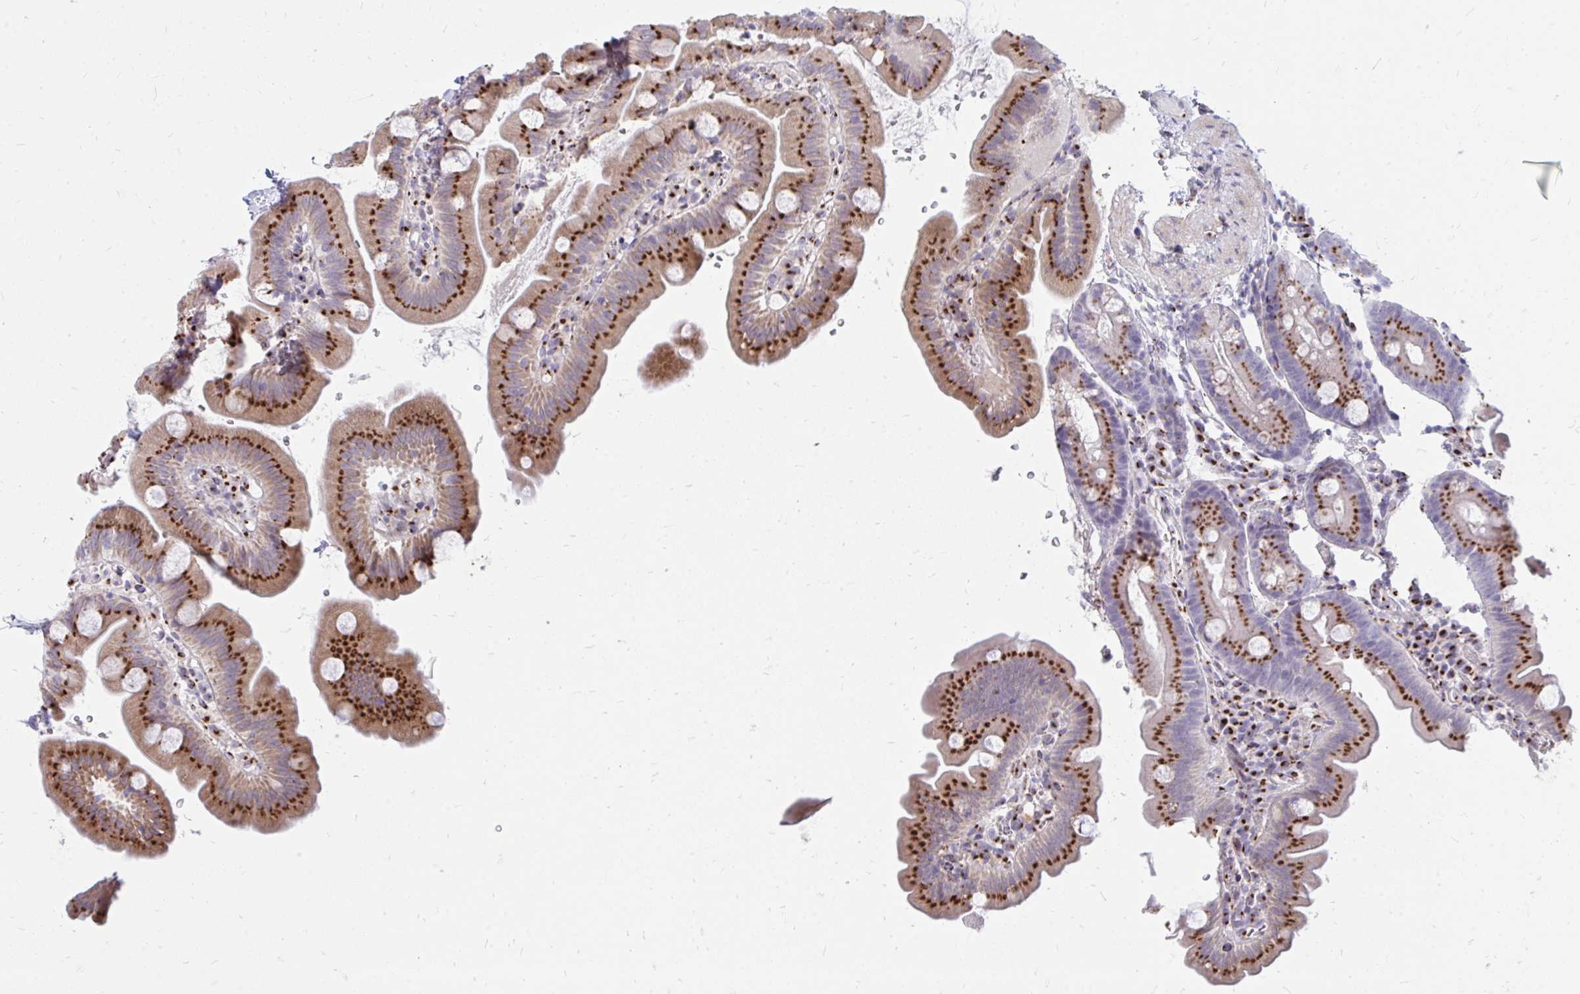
{"staining": {"intensity": "strong", "quantity": ">75%", "location": "cytoplasmic/membranous"}, "tissue": "small intestine", "cell_type": "Glandular cells", "image_type": "normal", "snomed": [{"axis": "morphology", "description": "Normal tissue, NOS"}, {"axis": "topography", "description": "Small intestine"}], "caption": "A brown stain highlights strong cytoplasmic/membranous staining of a protein in glandular cells of normal human small intestine.", "gene": "RAB6A", "patient": {"sex": "female", "age": 68}}